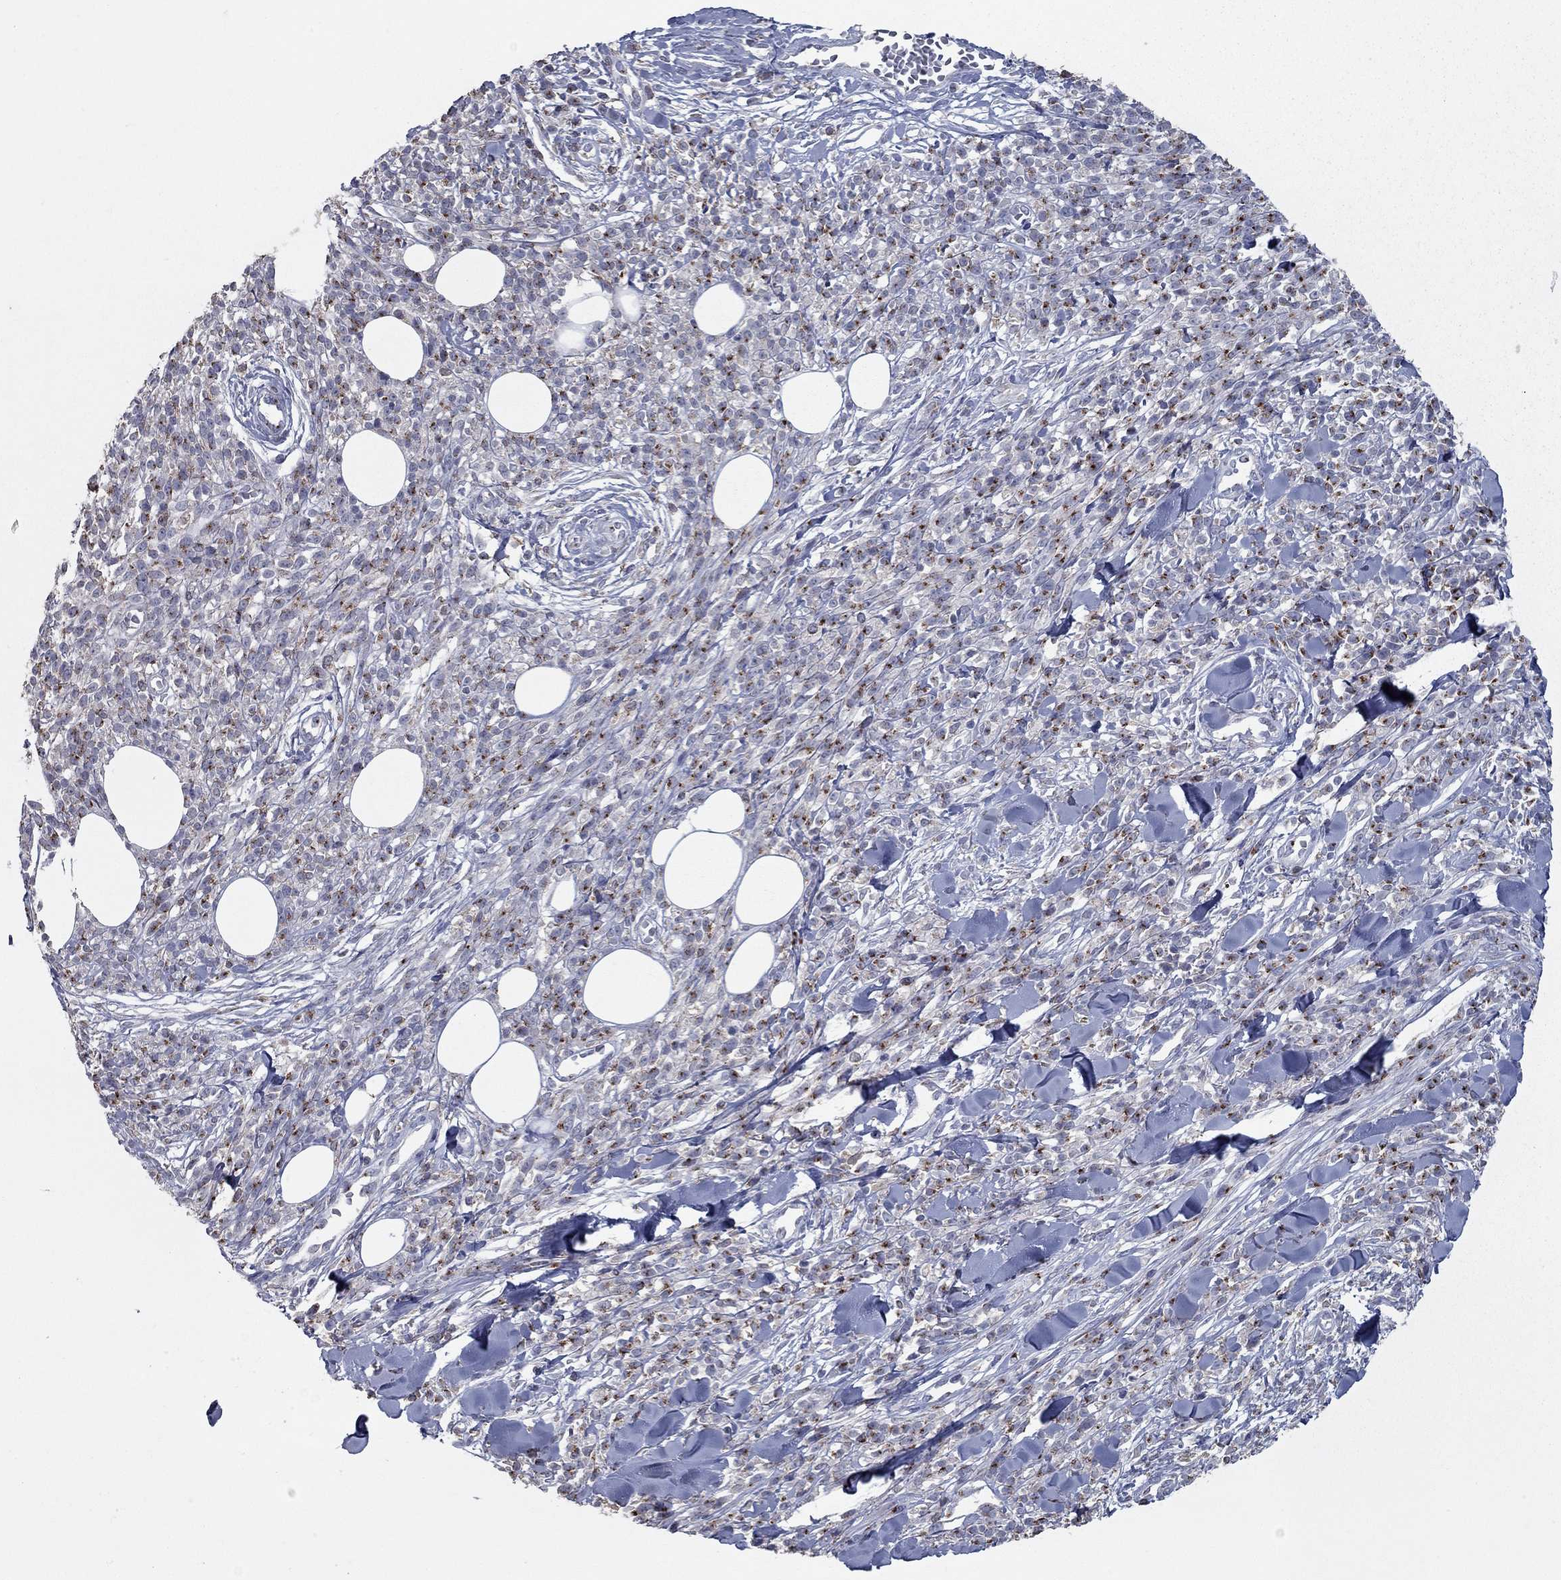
{"staining": {"intensity": "strong", "quantity": "<25%", "location": "cytoplasmic/membranous"}, "tissue": "melanoma", "cell_type": "Tumor cells", "image_type": "cancer", "snomed": [{"axis": "morphology", "description": "Malignant melanoma, NOS"}, {"axis": "topography", "description": "Skin"}, {"axis": "topography", "description": "Skin of trunk"}], "caption": "Approximately <25% of tumor cells in malignant melanoma demonstrate strong cytoplasmic/membranous protein staining as visualized by brown immunohistochemical staining.", "gene": "KIAA0319L", "patient": {"sex": "male", "age": 74}}